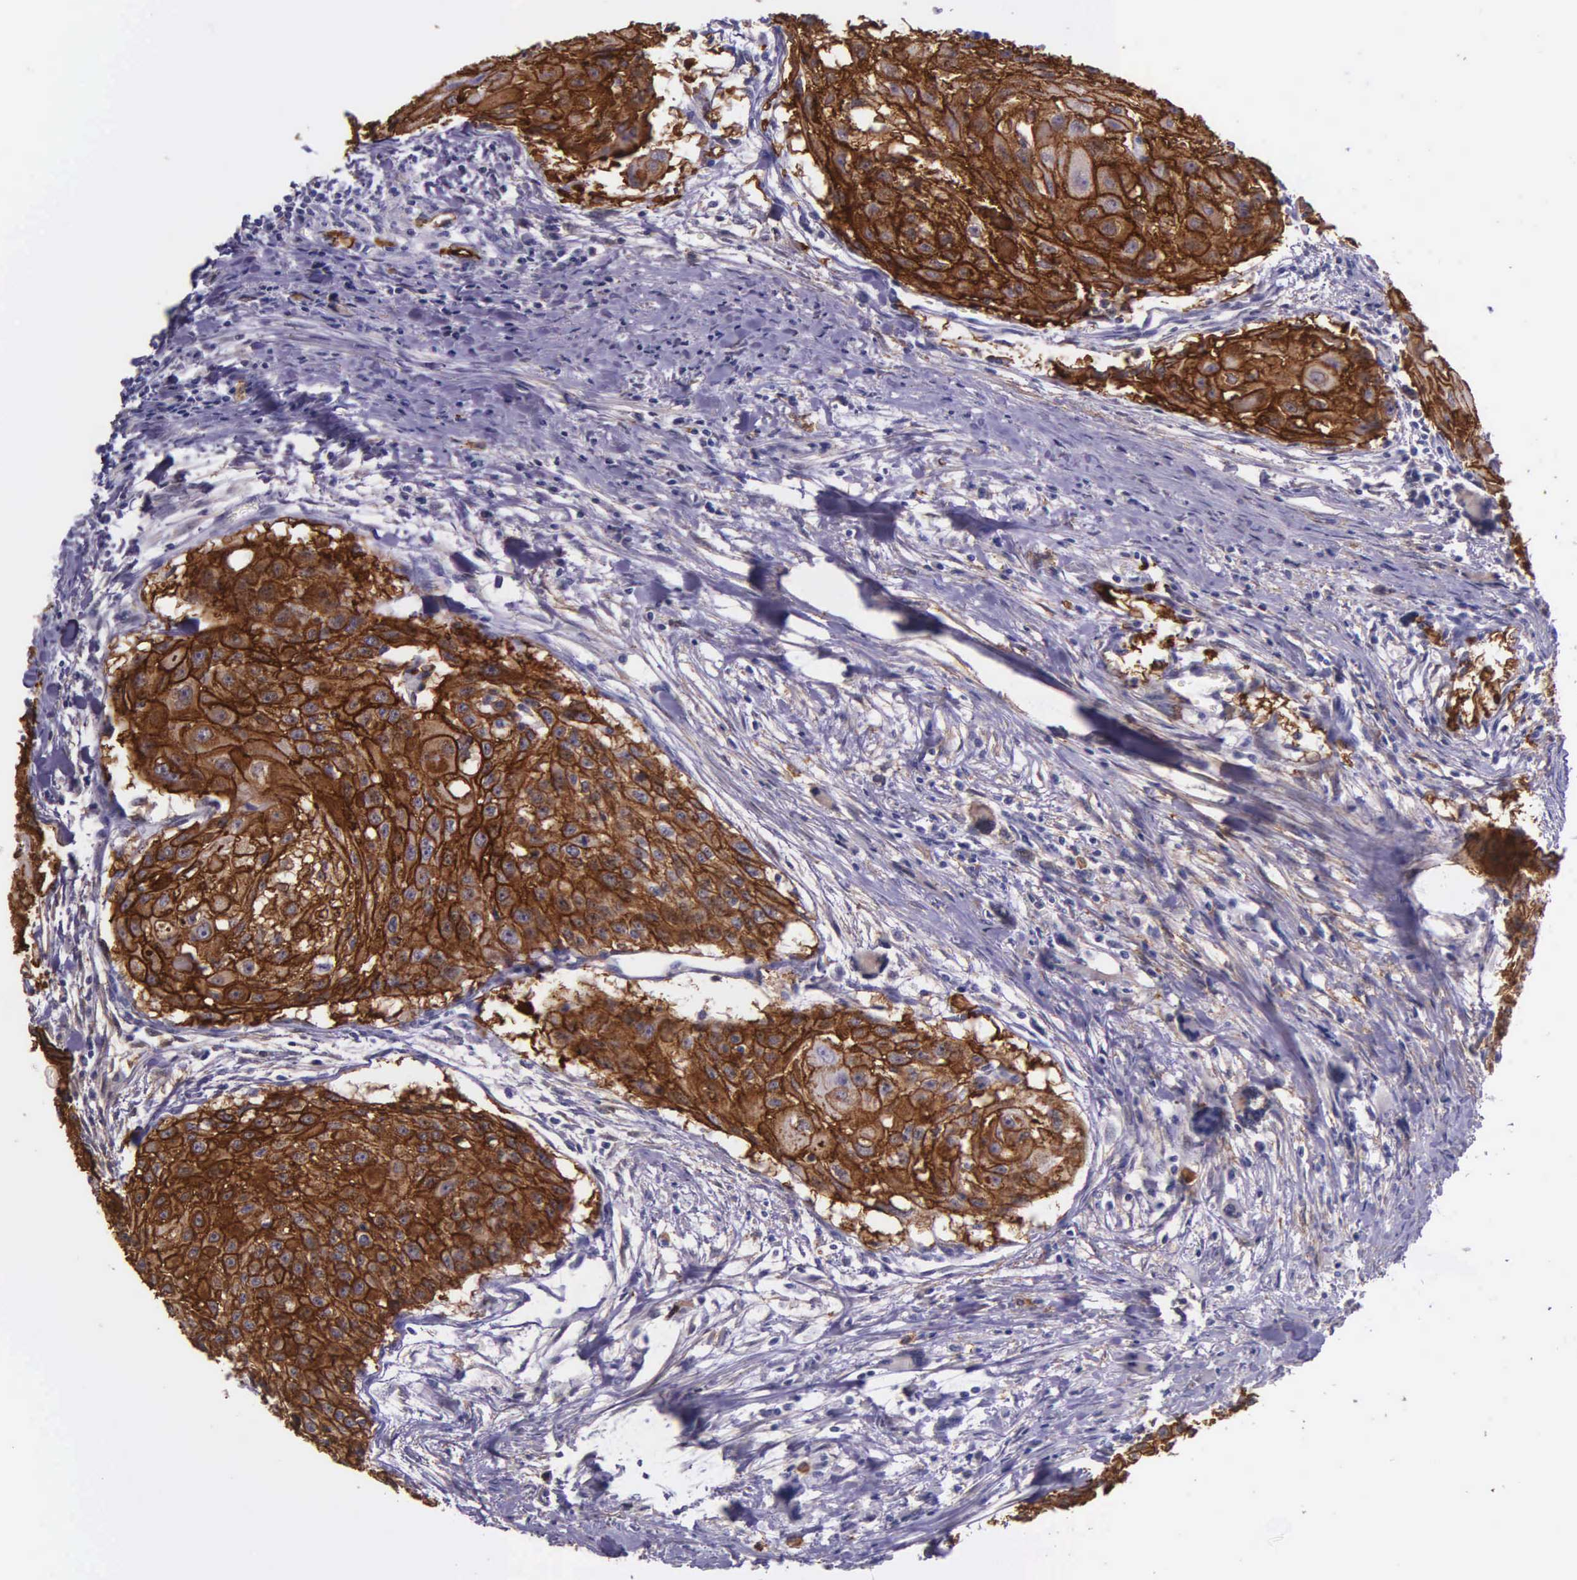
{"staining": {"intensity": "strong", "quantity": ">75%", "location": "cytoplasmic/membranous"}, "tissue": "head and neck cancer", "cell_type": "Tumor cells", "image_type": "cancer", "snomed": [{"axis": "morphology", "description": "Squamous cell carcinoma, NOS"}, {"axis": "topography", "description": "Head-Neck"}], "caption": "This photomicrograph demonstrates immunohistochemistry staining of head and neck cancer, with high strong cytoplasmic/membranous expression in approximately >75% of tumor cells.", "gene": "AHNAK2", "patient": {"sex": "male", "age": 64}}